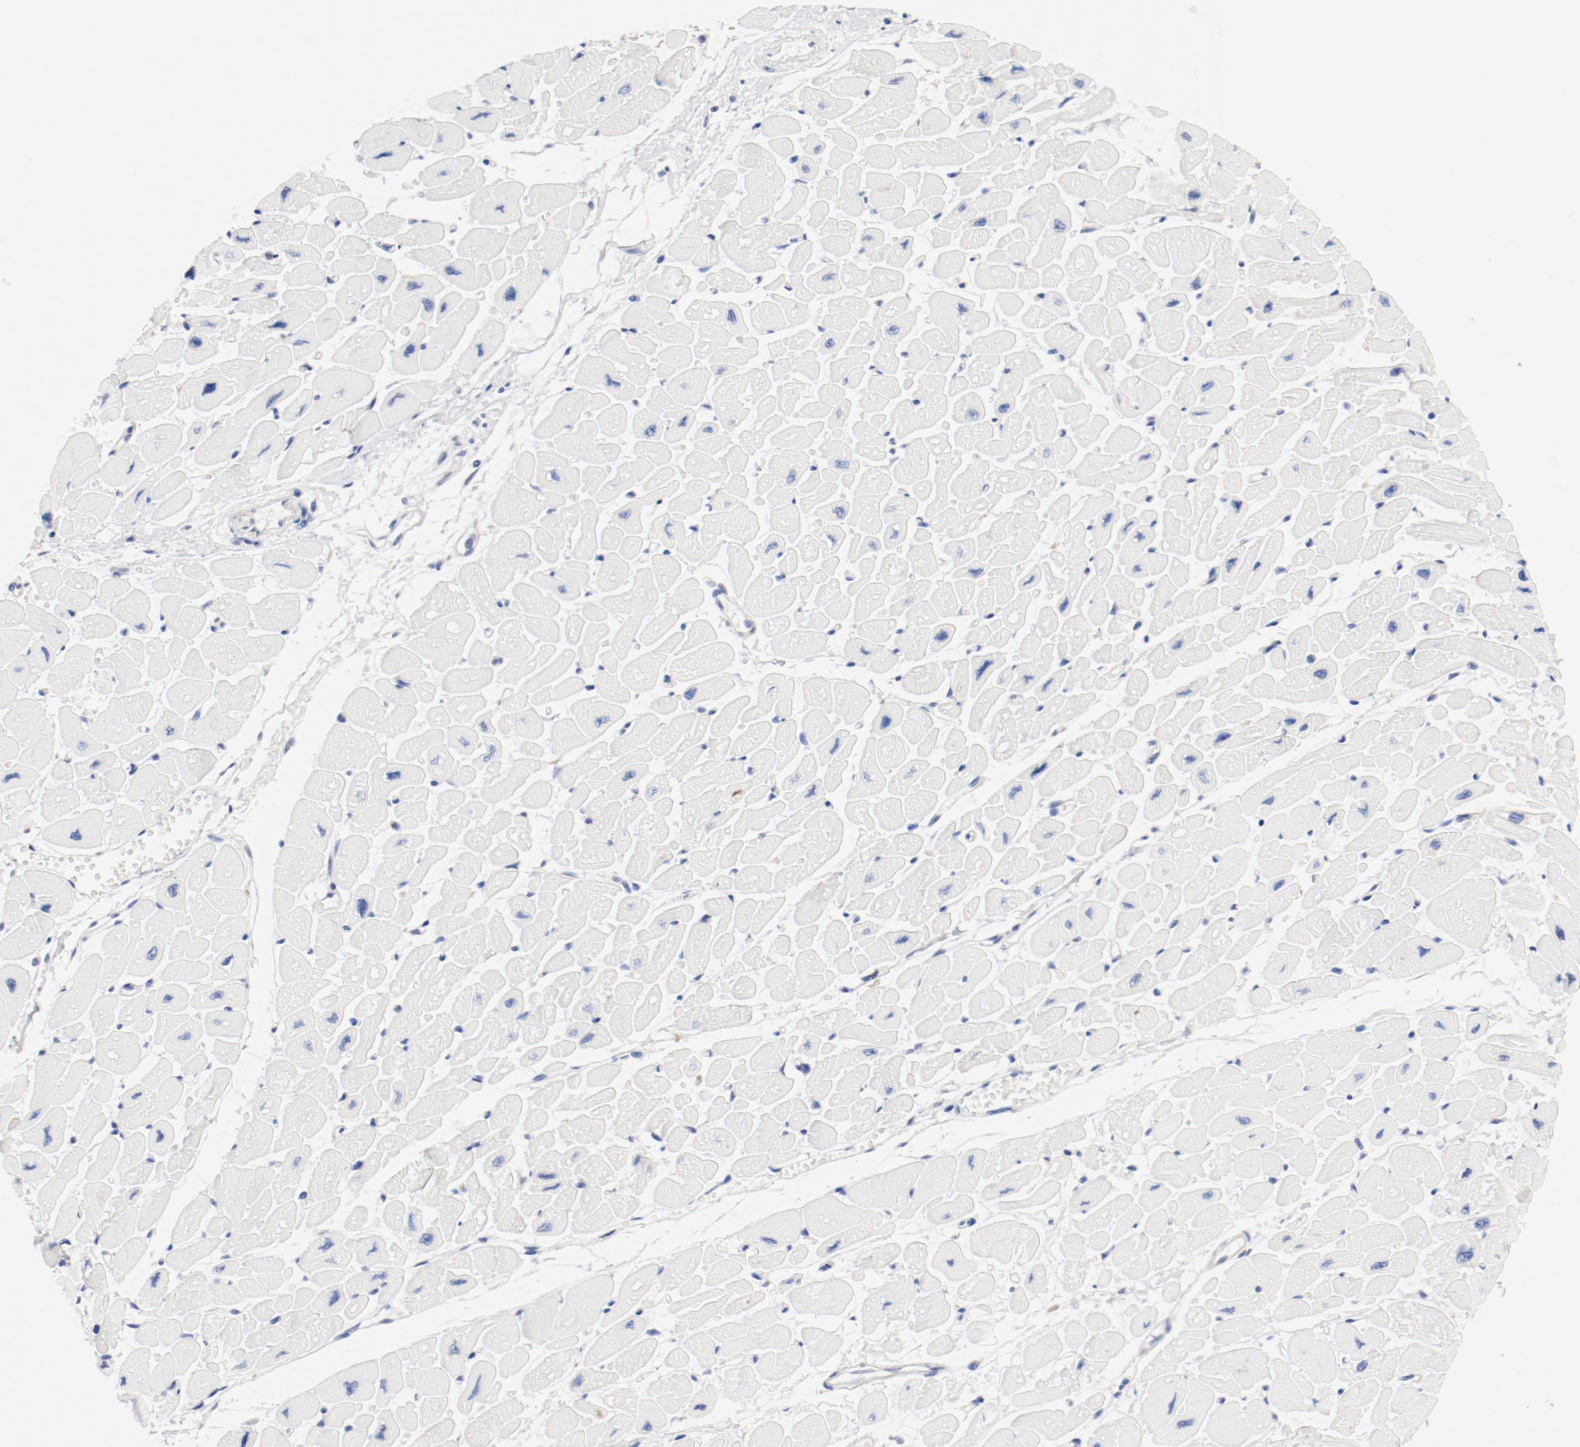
{"staining": {"intensity": "negative", "quantity": "none", "location": "none"}, "tissue": "heart muscle", "cell_type": "Cardiomyocytes", "image_type": "normal", "snomed": [{"axis": "morphology", "description": "Normal tissue, NOS"}, {"axis": "topography", "description": "Heart"}], "caption": "Immunohistochemical staining of unremarkable human heart muscle demonstrates no significant expression in cardiomyocytes.", "gene": "PDPK1", "patient": {"sex": "female", "age": 54}}